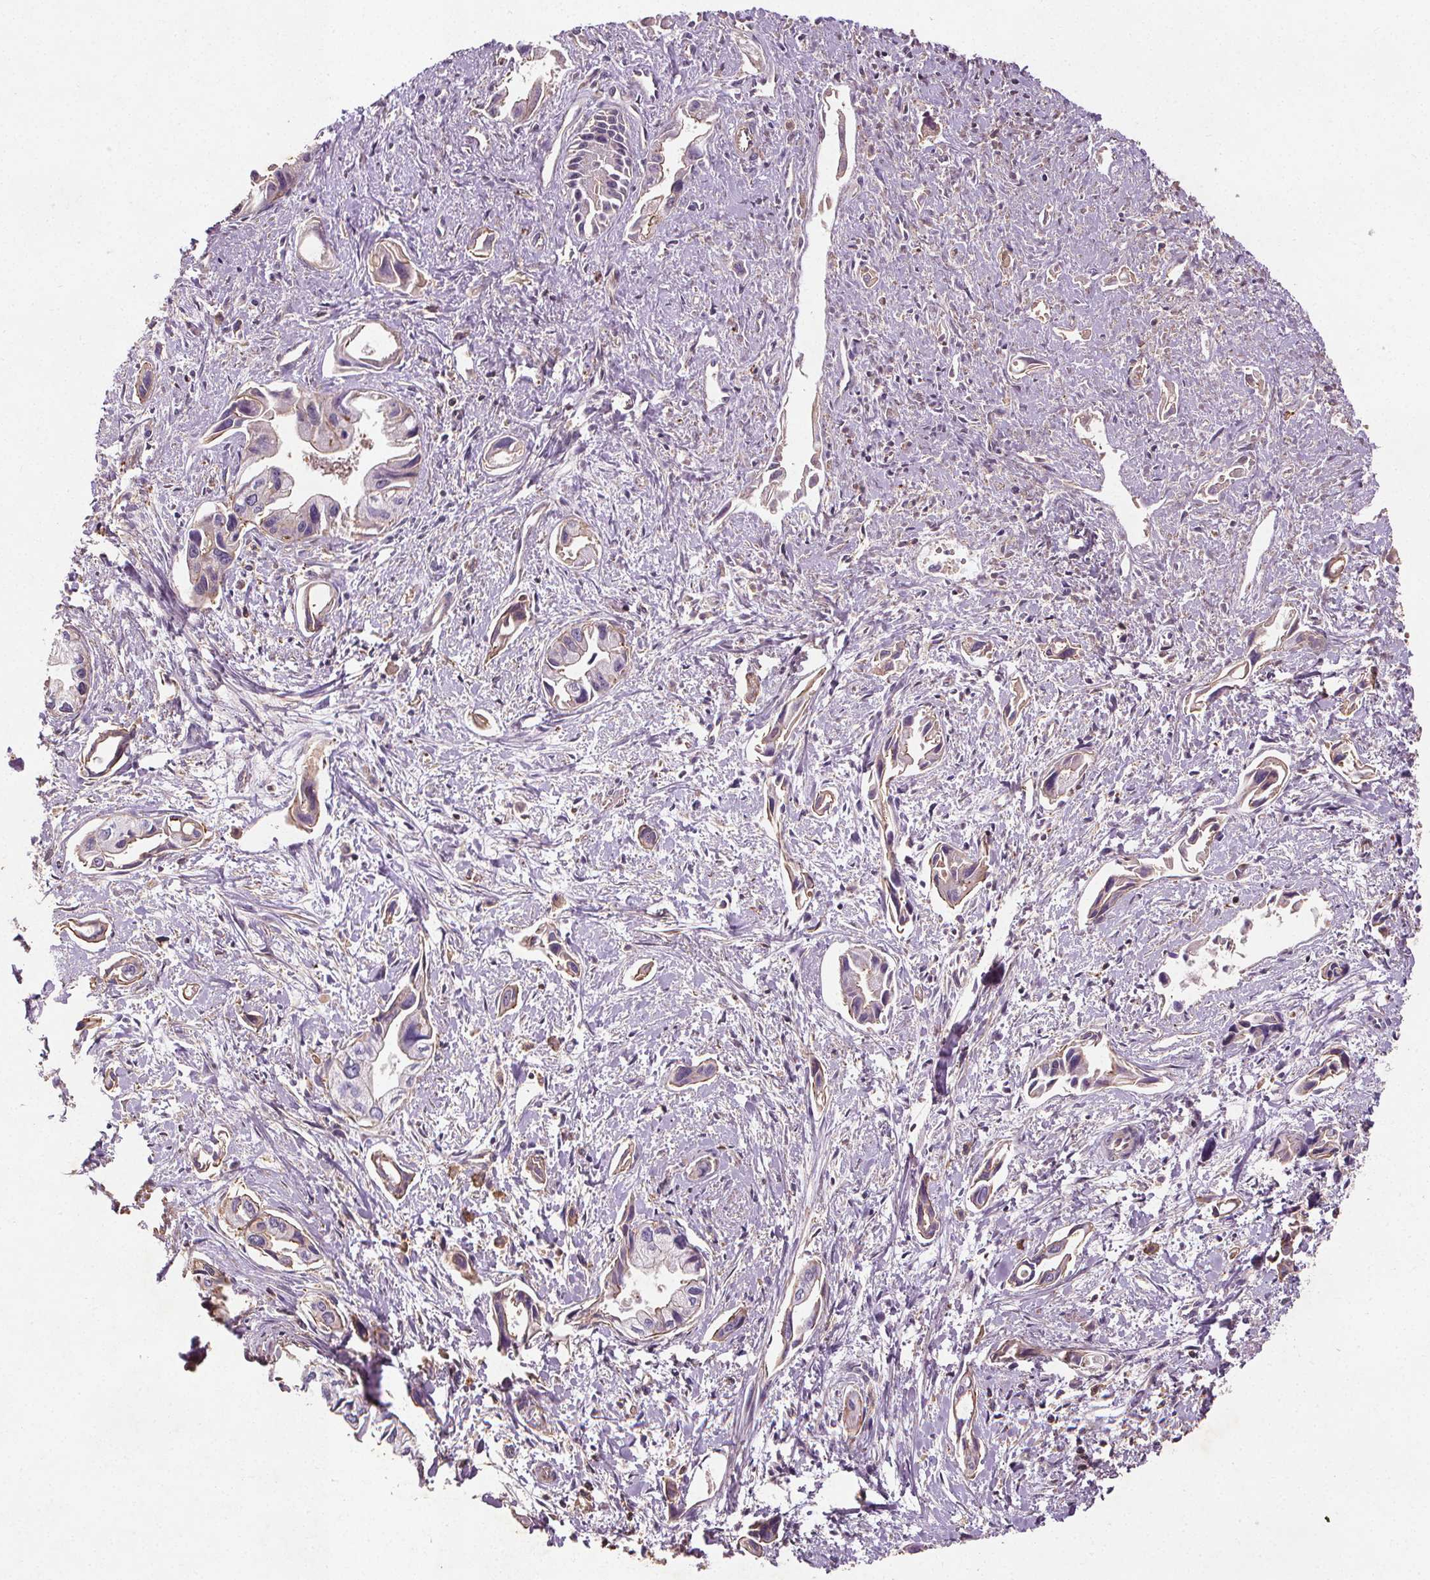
{"staining": {"intensity": "weak", "quantity": "<25%", "location": "cytoplasmic/membranous"}, "tissue": "pancreatic cancer", "cell_type": "Tumor cells", "image_type": "cancer", "snomed": [{"axis": "morphology", "description": "Adenocarcinoma, NOS"}, {"axis": "topography", "description": "Pancreas"}], "caption": "Human pancreatic cancer stained for a protein using immunohistochemistry displays no staining in tumor cells.", "gene": "C19orf84", "patient": {"sex": "female", "age": 61}}